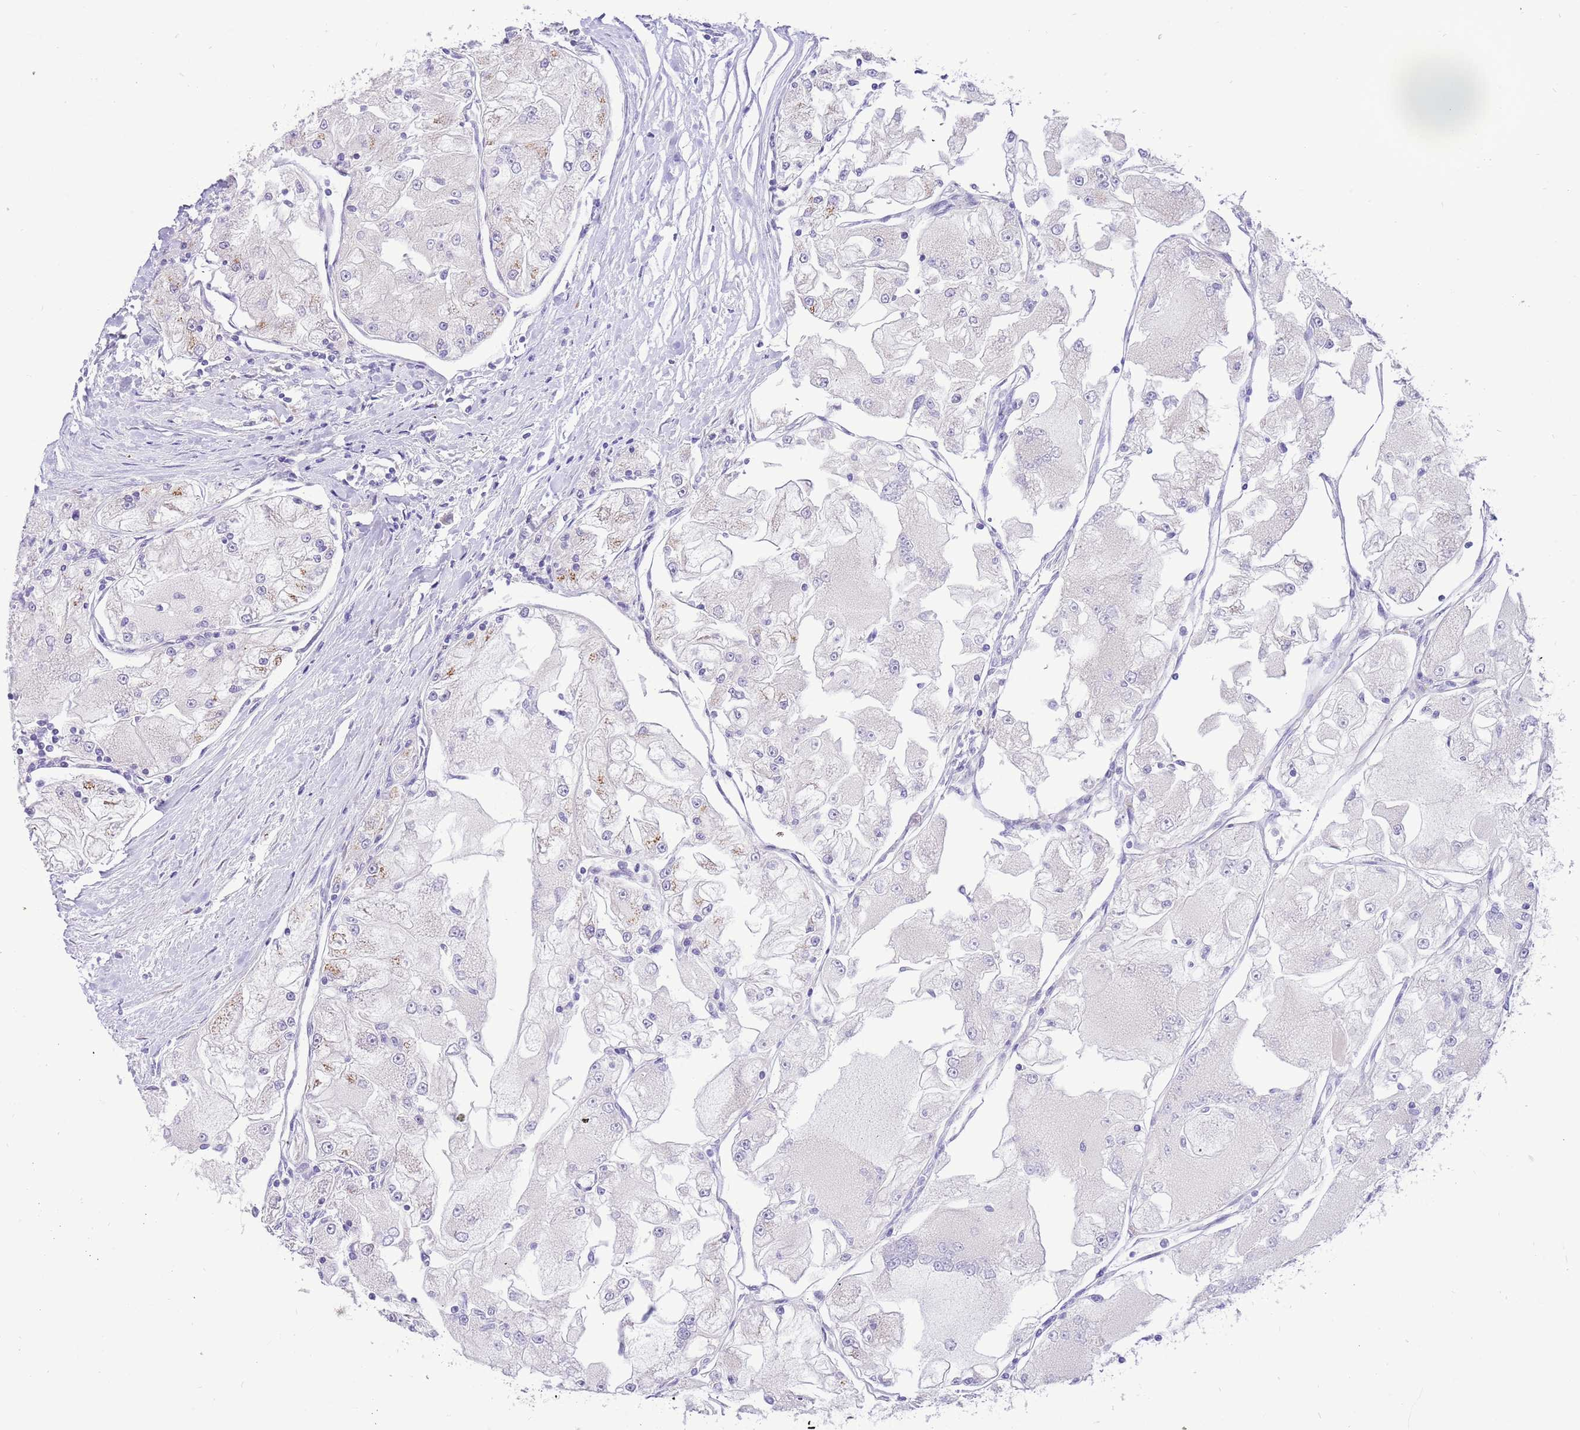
{"staining": {"intensity": "negative", "quantity": "none", "location": "none"}, "tissue": "renal cancer", "cell_type": "Tumor cells", "image_type": "cancer", "snomed": [{"axis": "morphology", "description": "Adenocarcinoma, NOS"}, {"axis": "topography", "description": "Kidney"}], "caption": "Tumor cells are negative for protein expression in human renal cancer.", "gene": "COX17", "patient": {"sex": "female", "age": 72}}